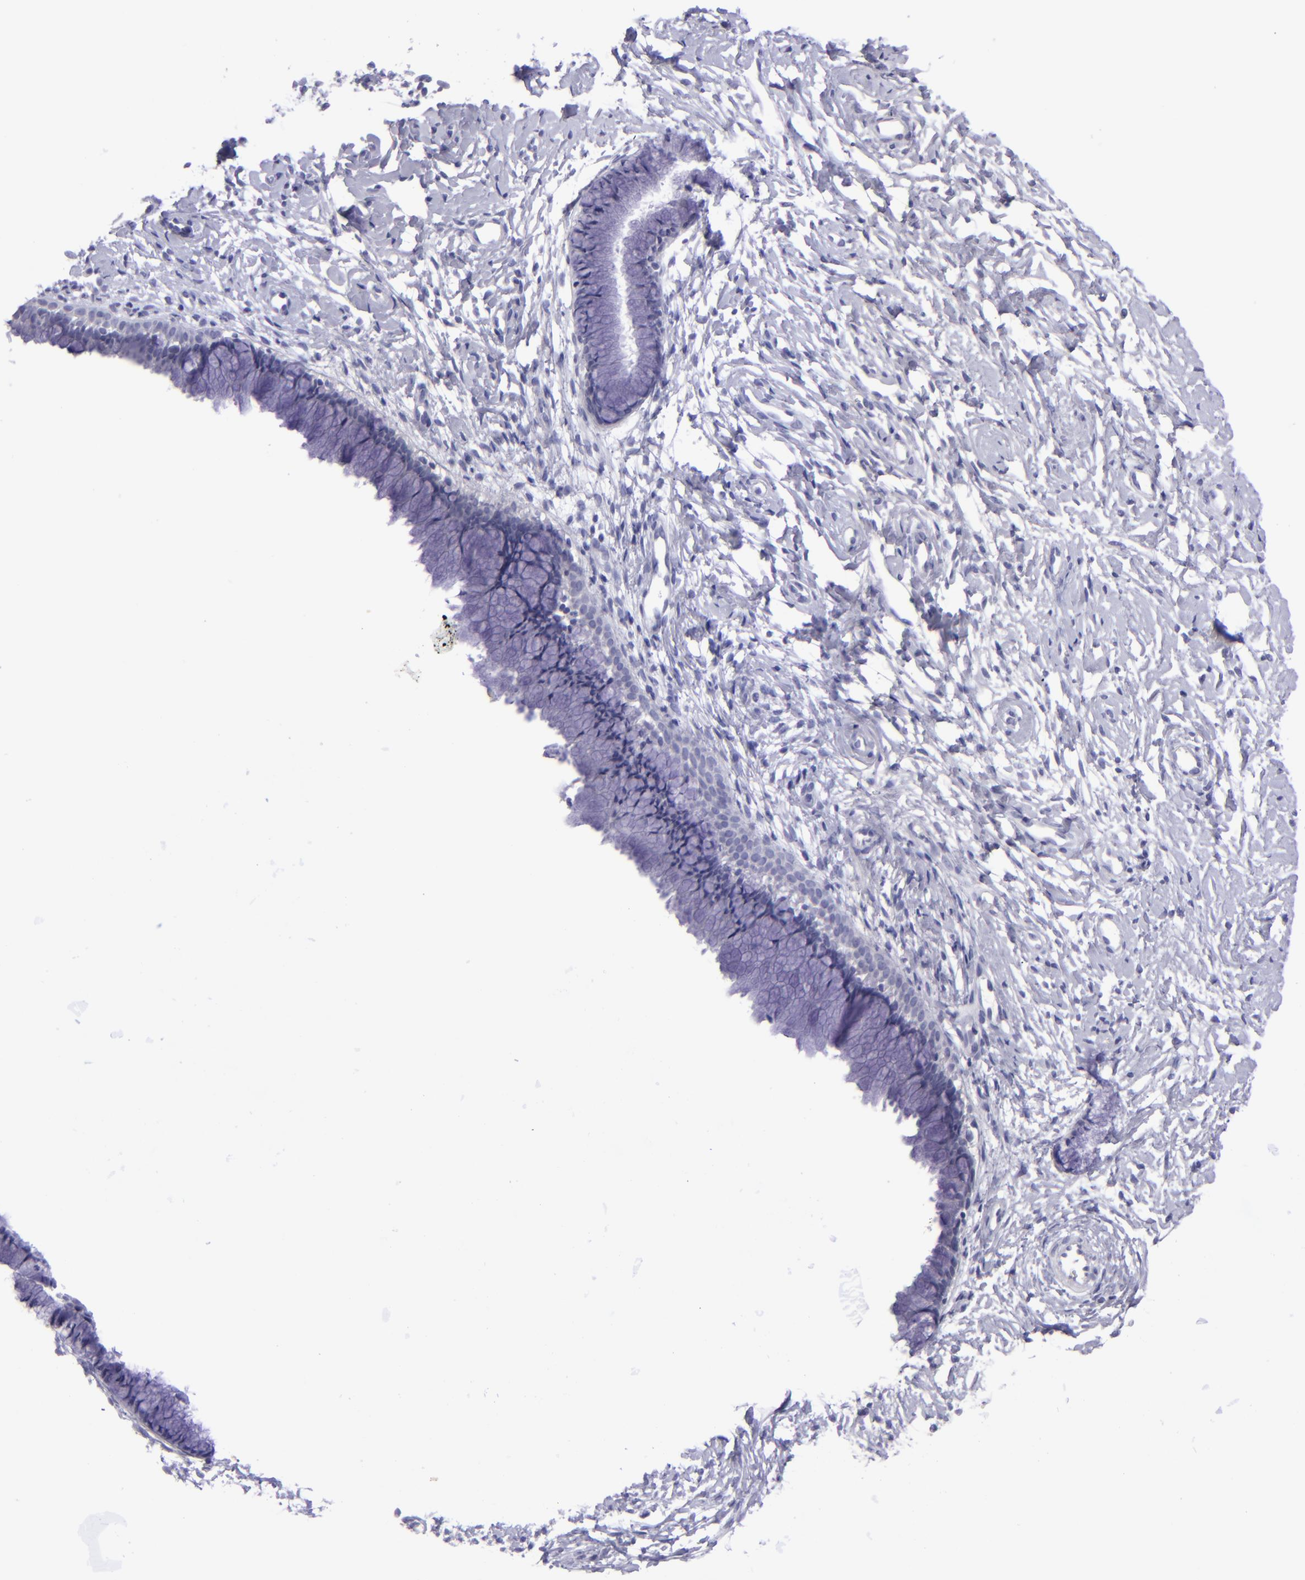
{"staining": {"intensity": "negative", "quantity": "none", "location": "none"}, "tissue": "cervix", "cell_type": "Glandular cells", "image_type": "normal", "snomed": [{"axis": "morphology", "description": "Normal tissue, NOS"}, {"axis": "topography", "description": "Cervix"}], "caption": "The immunohistochemistry image has no significant expression in glandular cells of cervix. (Stains: DAB immunohistochemistry with hematoxylin counter stain, Microscopy: brightfield microscopy at high magnification).", "gene": "POU2F2", "patient": {"sex": "female", "age": 46}}